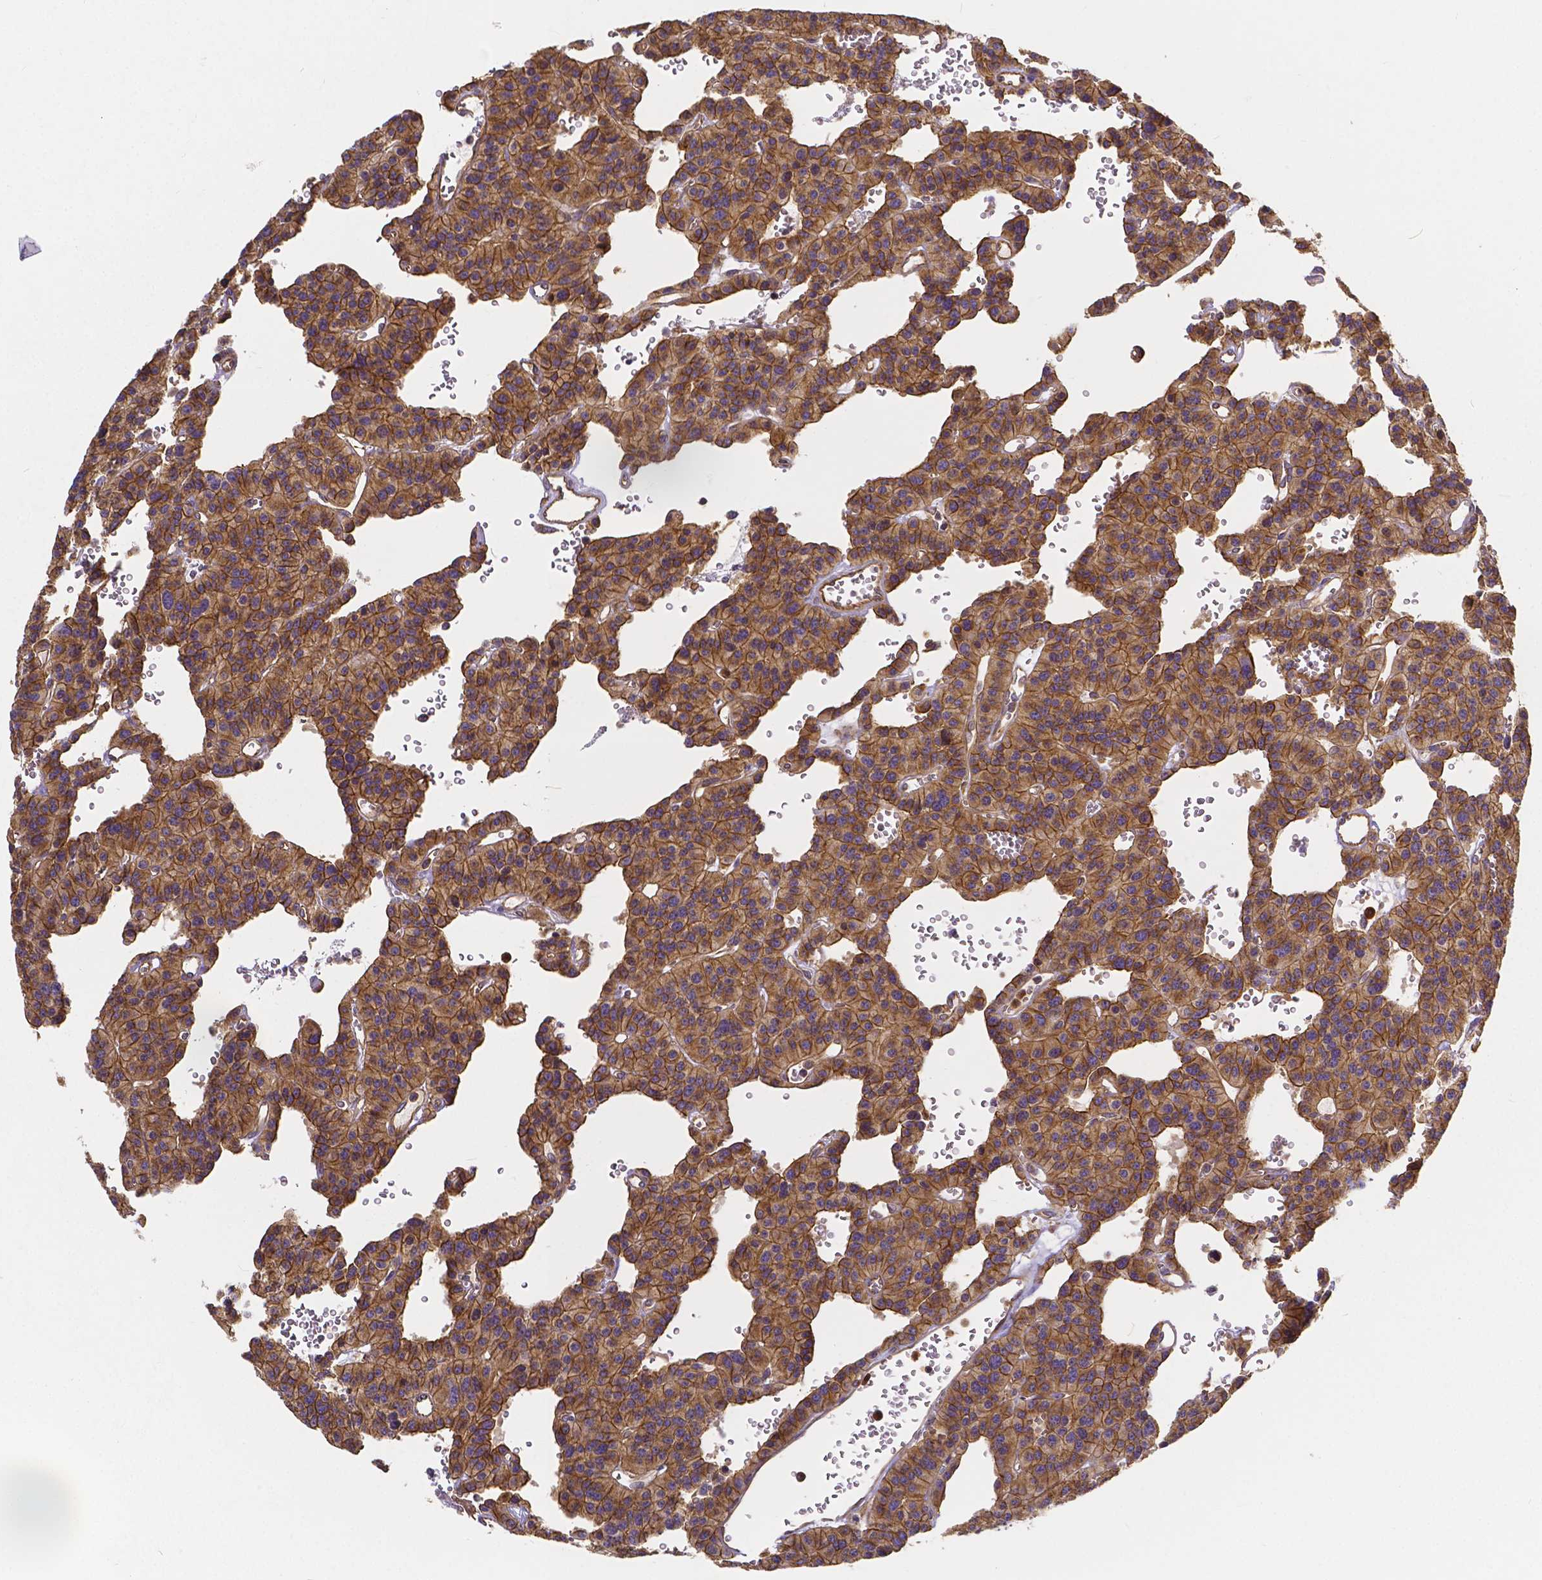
{"staining": {"intensity": "moderate", "quantity": ">75%", "location": "cytoplasmic/membranous"}, "tissue": "carcinoid", "cell_type": "Tumor cells", "image_type": "cancer", "snomed": [{"axis": "morphology", "description": "Carcinoid, malignant, NOS"}, {"axis": "topography", "description": "Lung"}], "caption": "Immunohistochemical staining of carcinoid displays medium levels of moderate cytoplasmic/membranous staining in about >75% of tumor cells.", "gene": "CLINT1", "patient": {"sex": "female", "age": 71}}